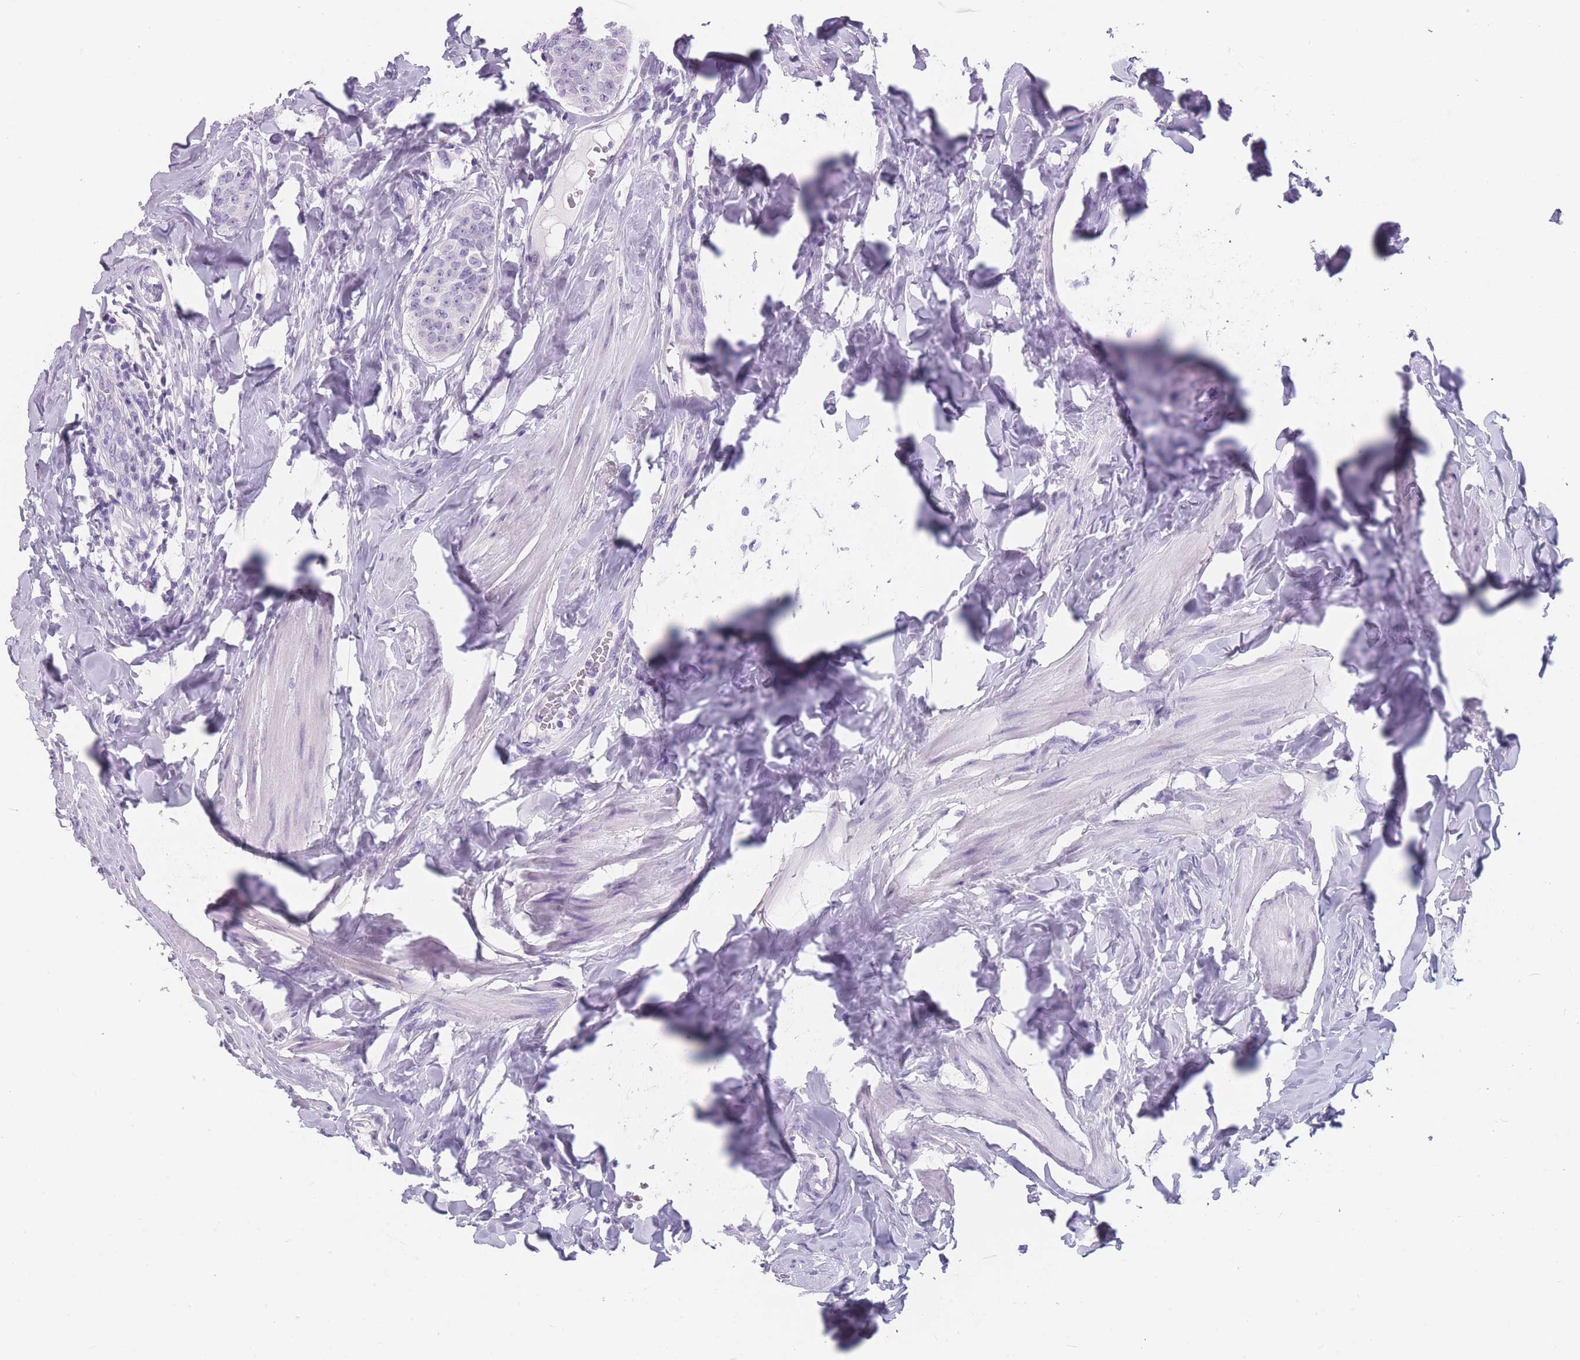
{"staining": {"intensity": "negative", "quantity": "none", "location": "none"}, "tissue": "breast cancer", "cell_type": "Tumor cells", "image_type": "cancer", "snomed": [{"axis": "morphology", "description": "Duct carcinoma"}, {"axis": "topography", "description": "Breast"}], "caption": "The immunohistochemistry image has no significant positivity in tumor cells of breast cancer tissue.", "gene": "CCNO", "patient": {"sex": "female", "age": 40}}